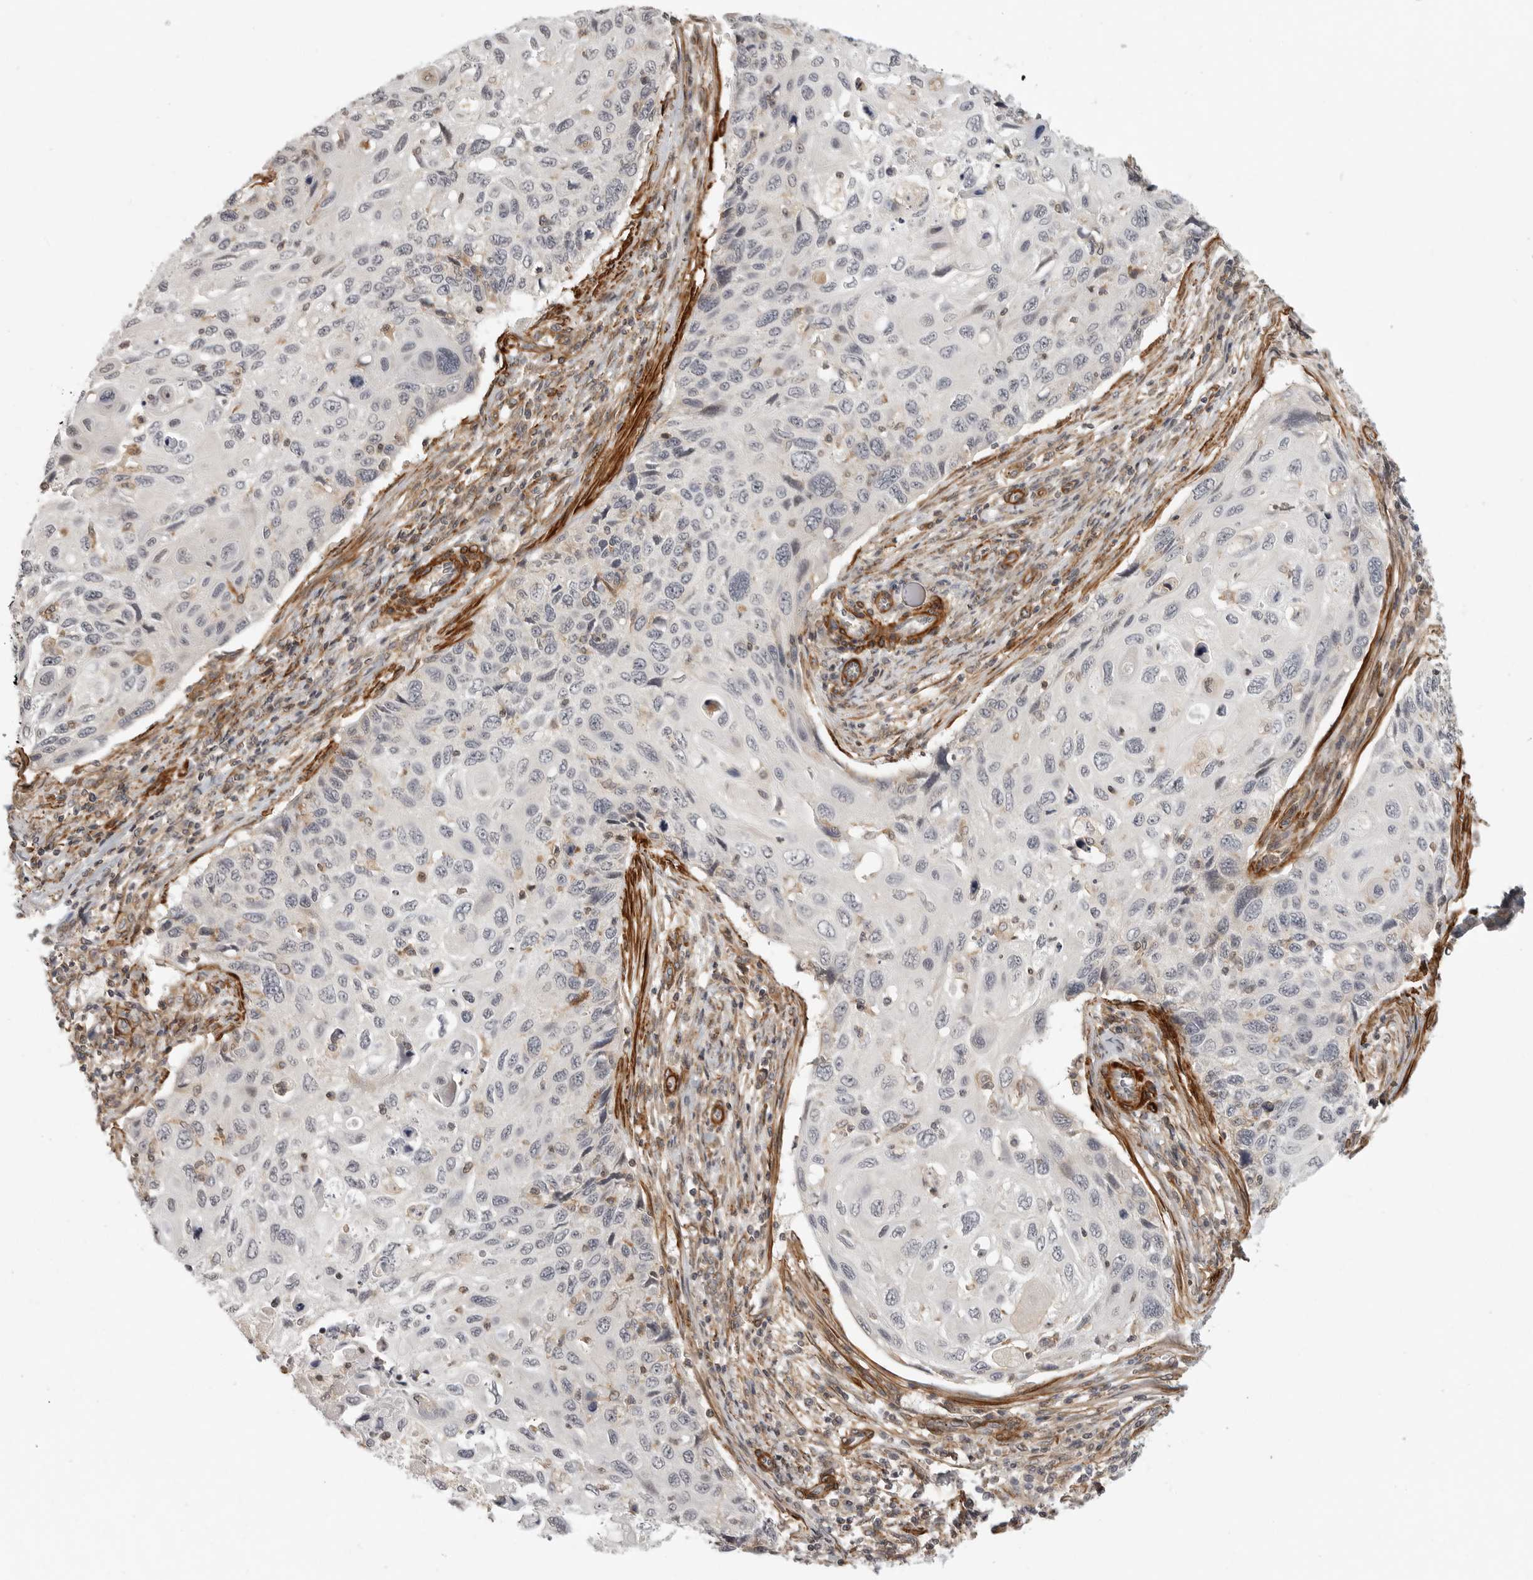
{"staining": {"intensity": "negative", "quantity": "none", "location": "none"}, "tissue": "cervical cancer", "cell_type": "Tumor cells", "image_type": "cancer", "snomed": [{"axis": "morphology", "description": "Squamous cell carcinoma, NOS"}, {"axis": "topography", "description": "Cervix"}], "caption": "DAB immunohistochemical staining of human cervical cancer (squamous cell carcinoma) demonstrates no significant expression in tumor cells. Nuclei are stained in blue.", "gene": "TUT4", "patient": {"sex": "female", "age": 70}}